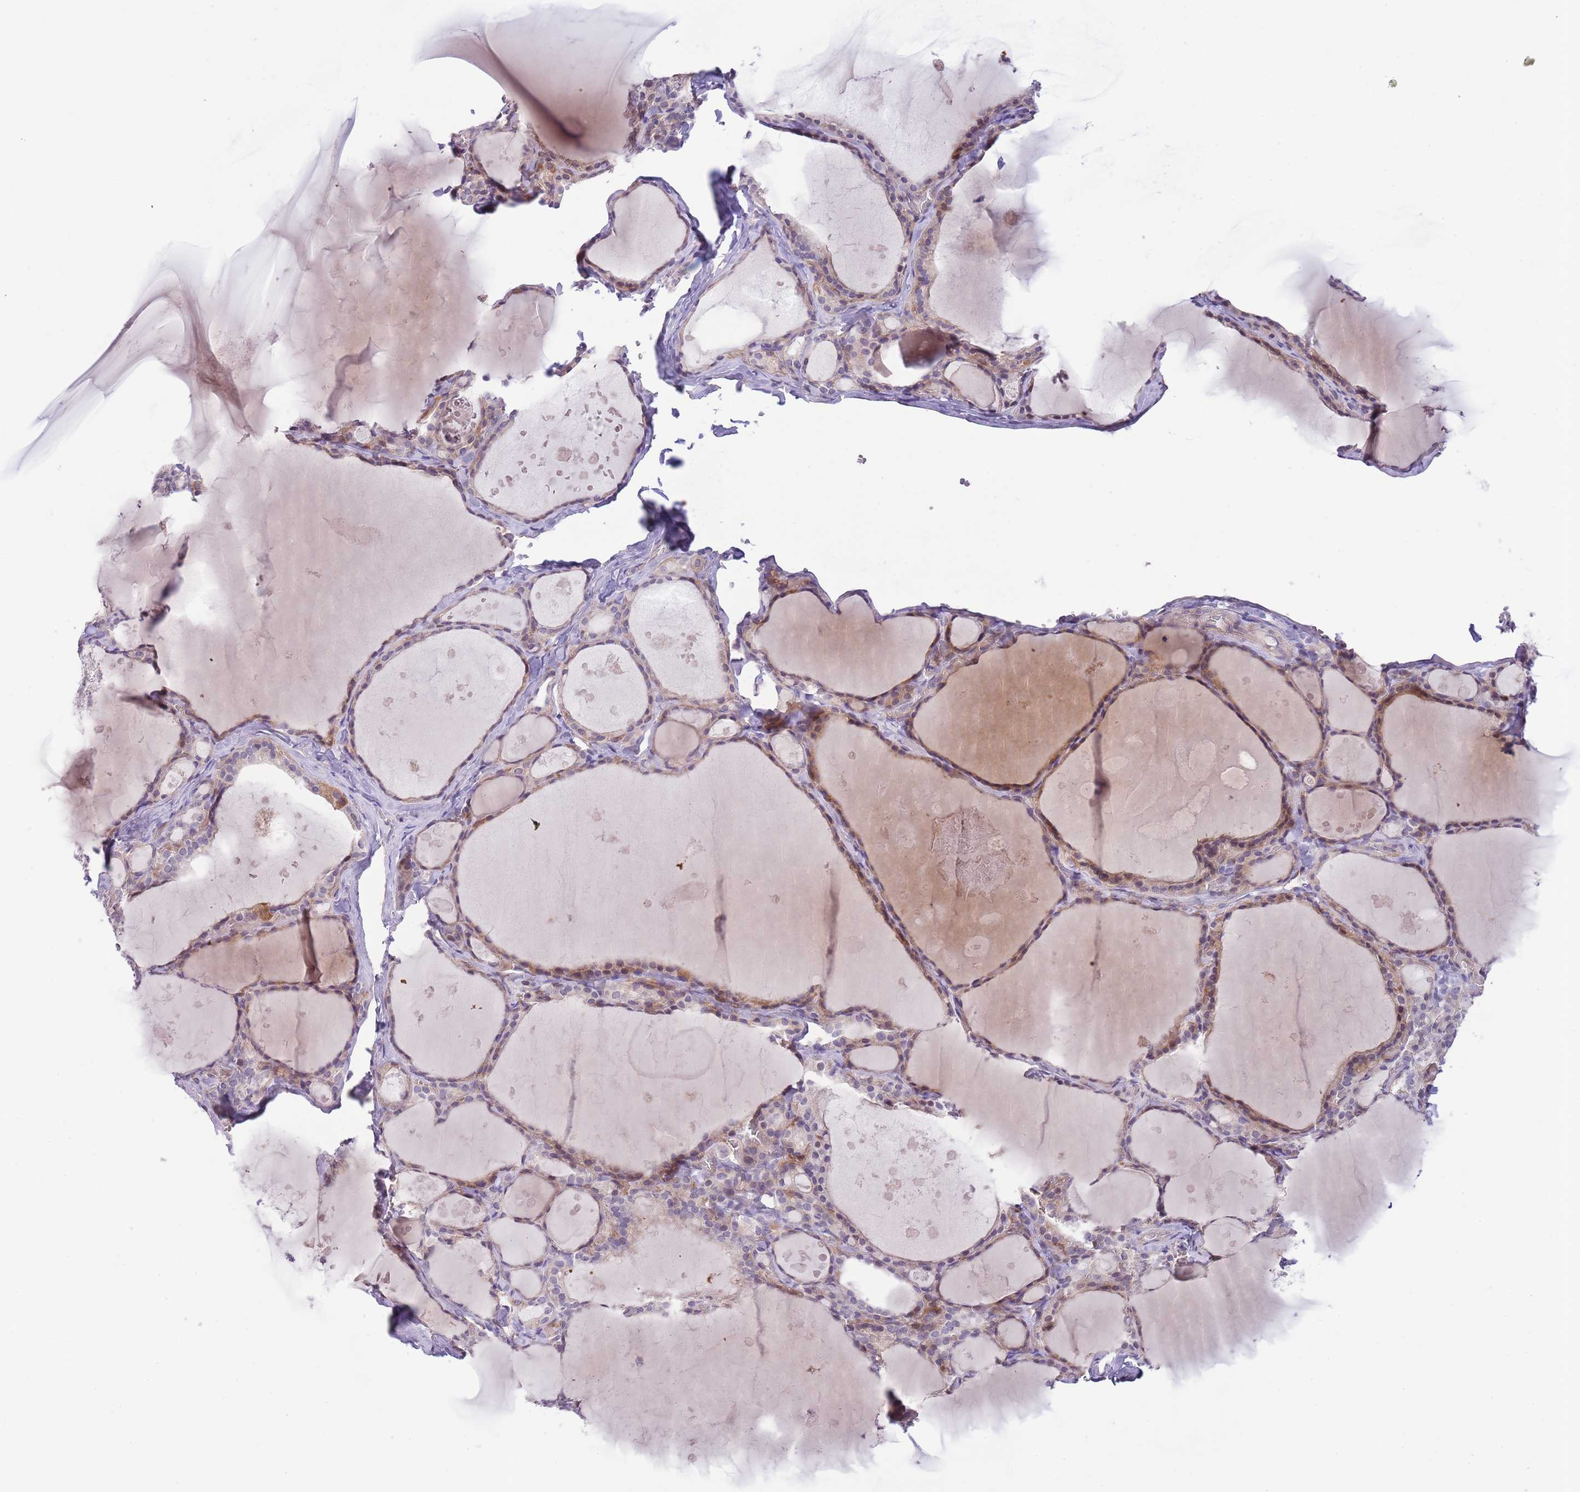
{"staining": {"intensity": "weak", "quantity": "25%-75%", "location": "cytoplasmic/membranous"}, "tissue": "thyroid gland", "cell_type": "Glandular cells", "image_type": "normal", "snomed": [{"axis": "morphology", "description": "Normal tissue, NOS"}, {"axis": "topography", "description": "Thyroid gland"}], "caption": "Protein analysis of unremarkable thyroid gland reveals weak cytoplasmic/membranous staining in approximately 25%-75% of glandular cells.", "gene": "ZNF658", "patient": {"sex": "male", "age": 56}}